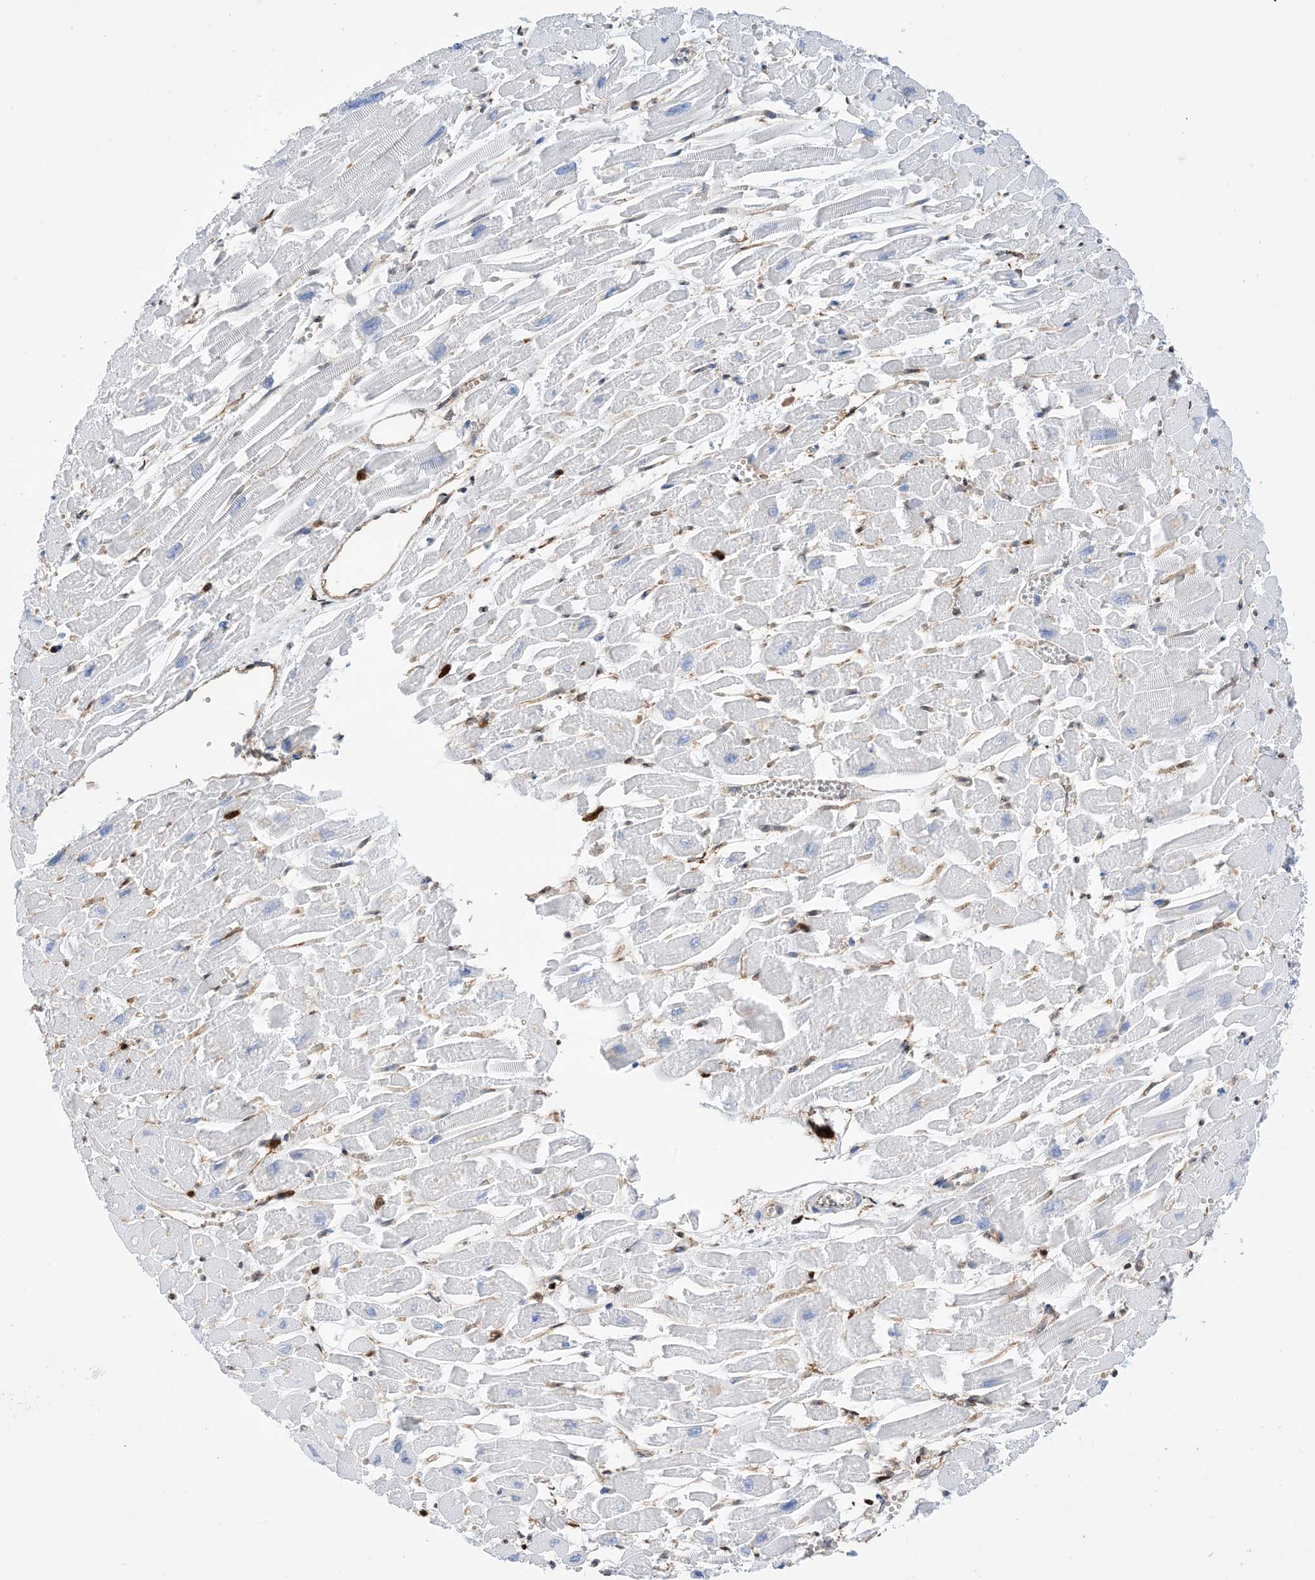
{"staining": {"intensity": "negative", "quantity": "none", "location": "none"}, "tissue": "heart muscle", "cell_type": "Cardiomyocytes", "image_type": "normal", "snomed": [{"axis": "morphology", "description": "Normal tissue, NOS"}, {"axis": "topography", "description": "Heart"}], "caption": "Micrograph shows no significant protein staining in cardiomyocytes of normal heart muscle.", "gene": "ANXA1", "patient": {"sex": "male", "age": 54}}